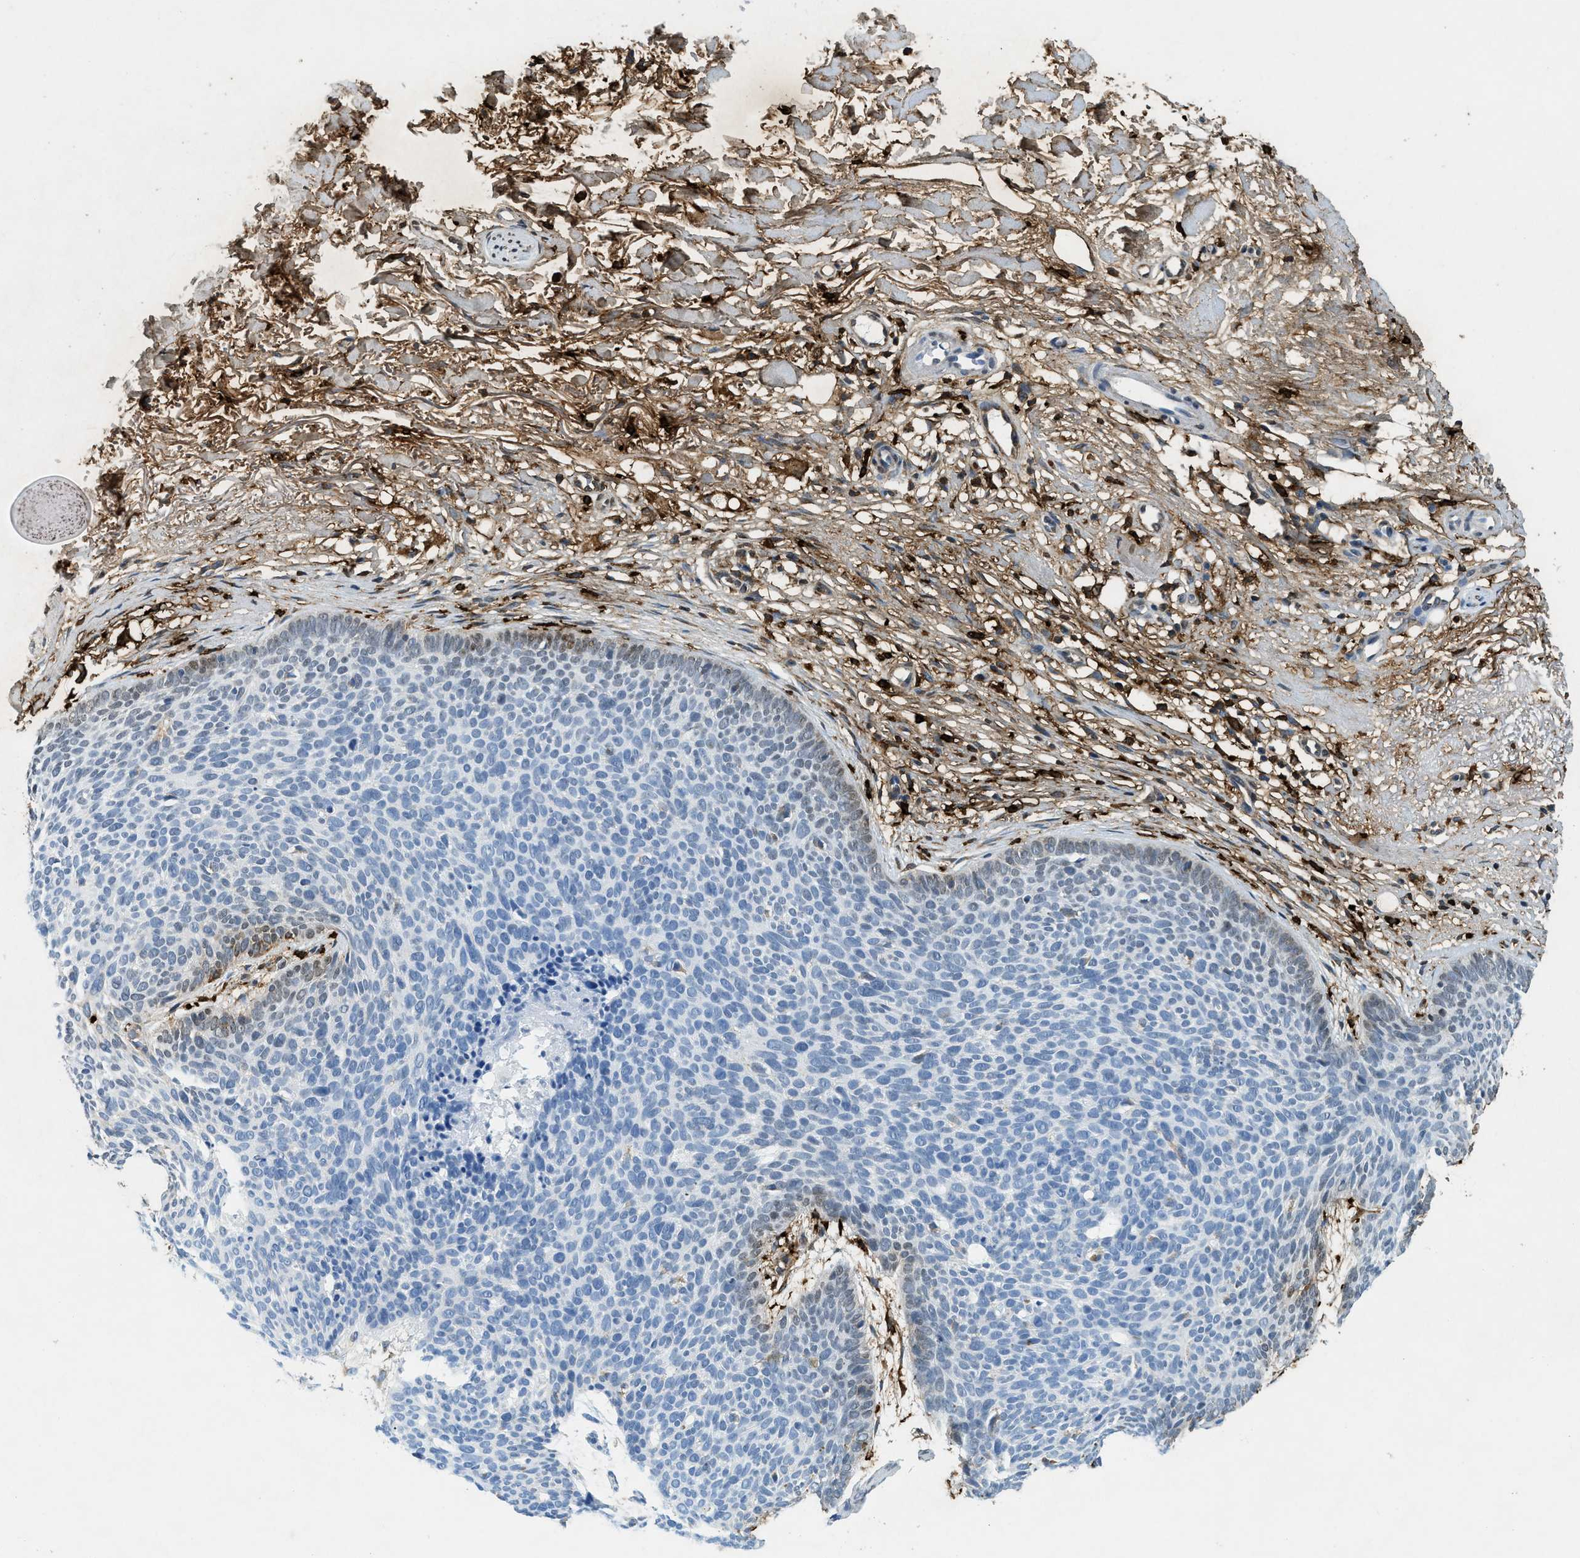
{"staining": {"intensity": "weak", "quantity": "<25%", "location": "cytoplasmic/membranous,nuclear"}, "tissue": "skin cancer", "cell_type": "Tumor cells", "image_type": "cancer", "snomed": [{"axis": "morphology", "description": "Normal tissue, NOS"}, {"axis": "morphology", "description": "Basal cell carcinoma"}, {"axis": "topography", "description": "Skin"}], "caption": "Immunohistochemistry of human skin cancer demonstrates no expression in tumor cells.", "gene": "TPSAB1", "patient": {"sex": "female", "age": 70}}